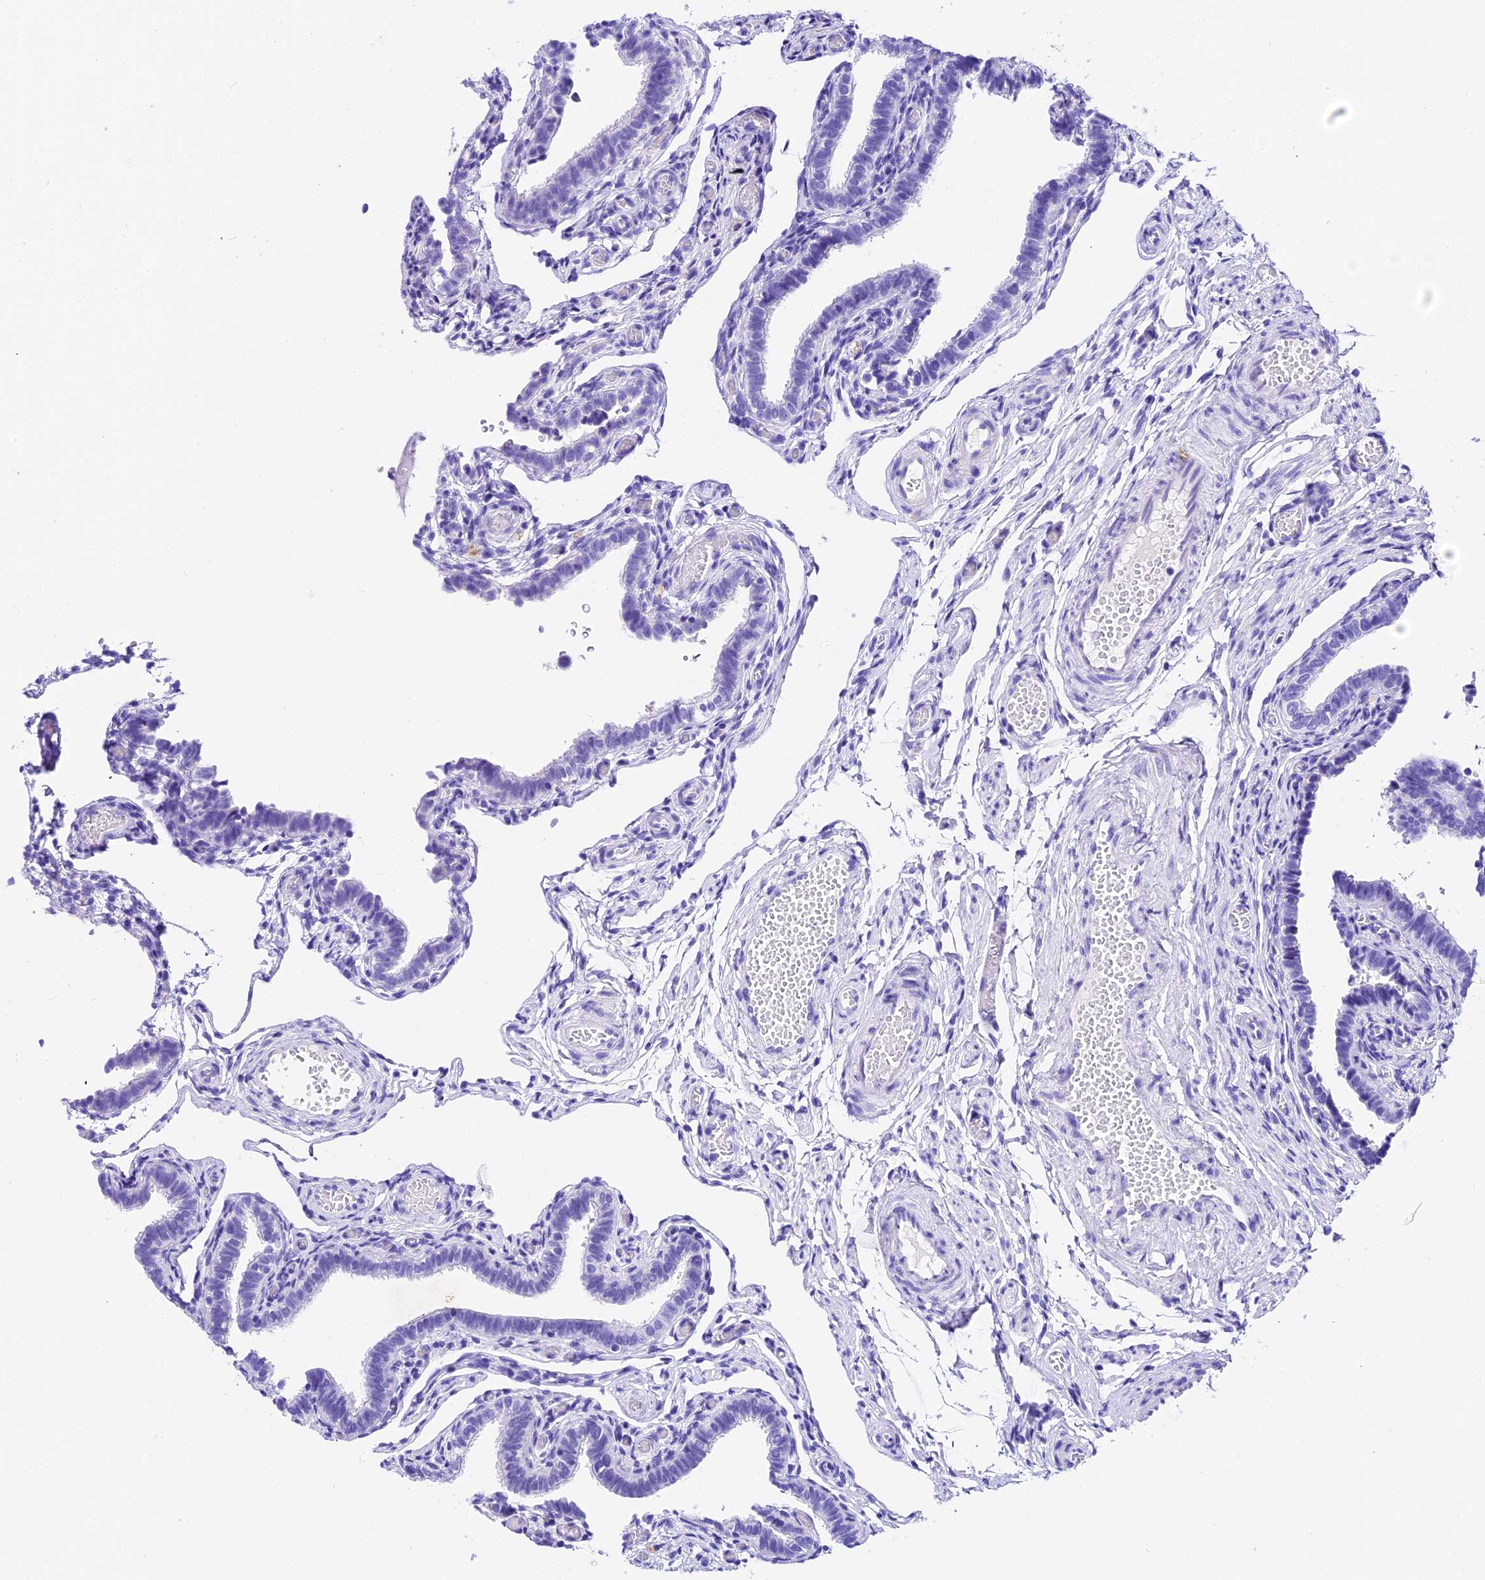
{"staining": {"intensity": "negative", "quantity": "none", "location": "none"}, "tissue": "fallopian tube", "cell_type": "Glandular cells", "image_type": "normal", "snomed": [{"axis": "morphology", "description": "Normal tissue, NOS"}, {"axis": "topography", "description": "Fallopian tube"}], "caption": "High power microscopy micrograph of an IHC micrograph of normal fallopian tube, revealing no significant staining in glandular cells.", "gene": "PSG11", "patient": {"sex": "female", "age": 36}}